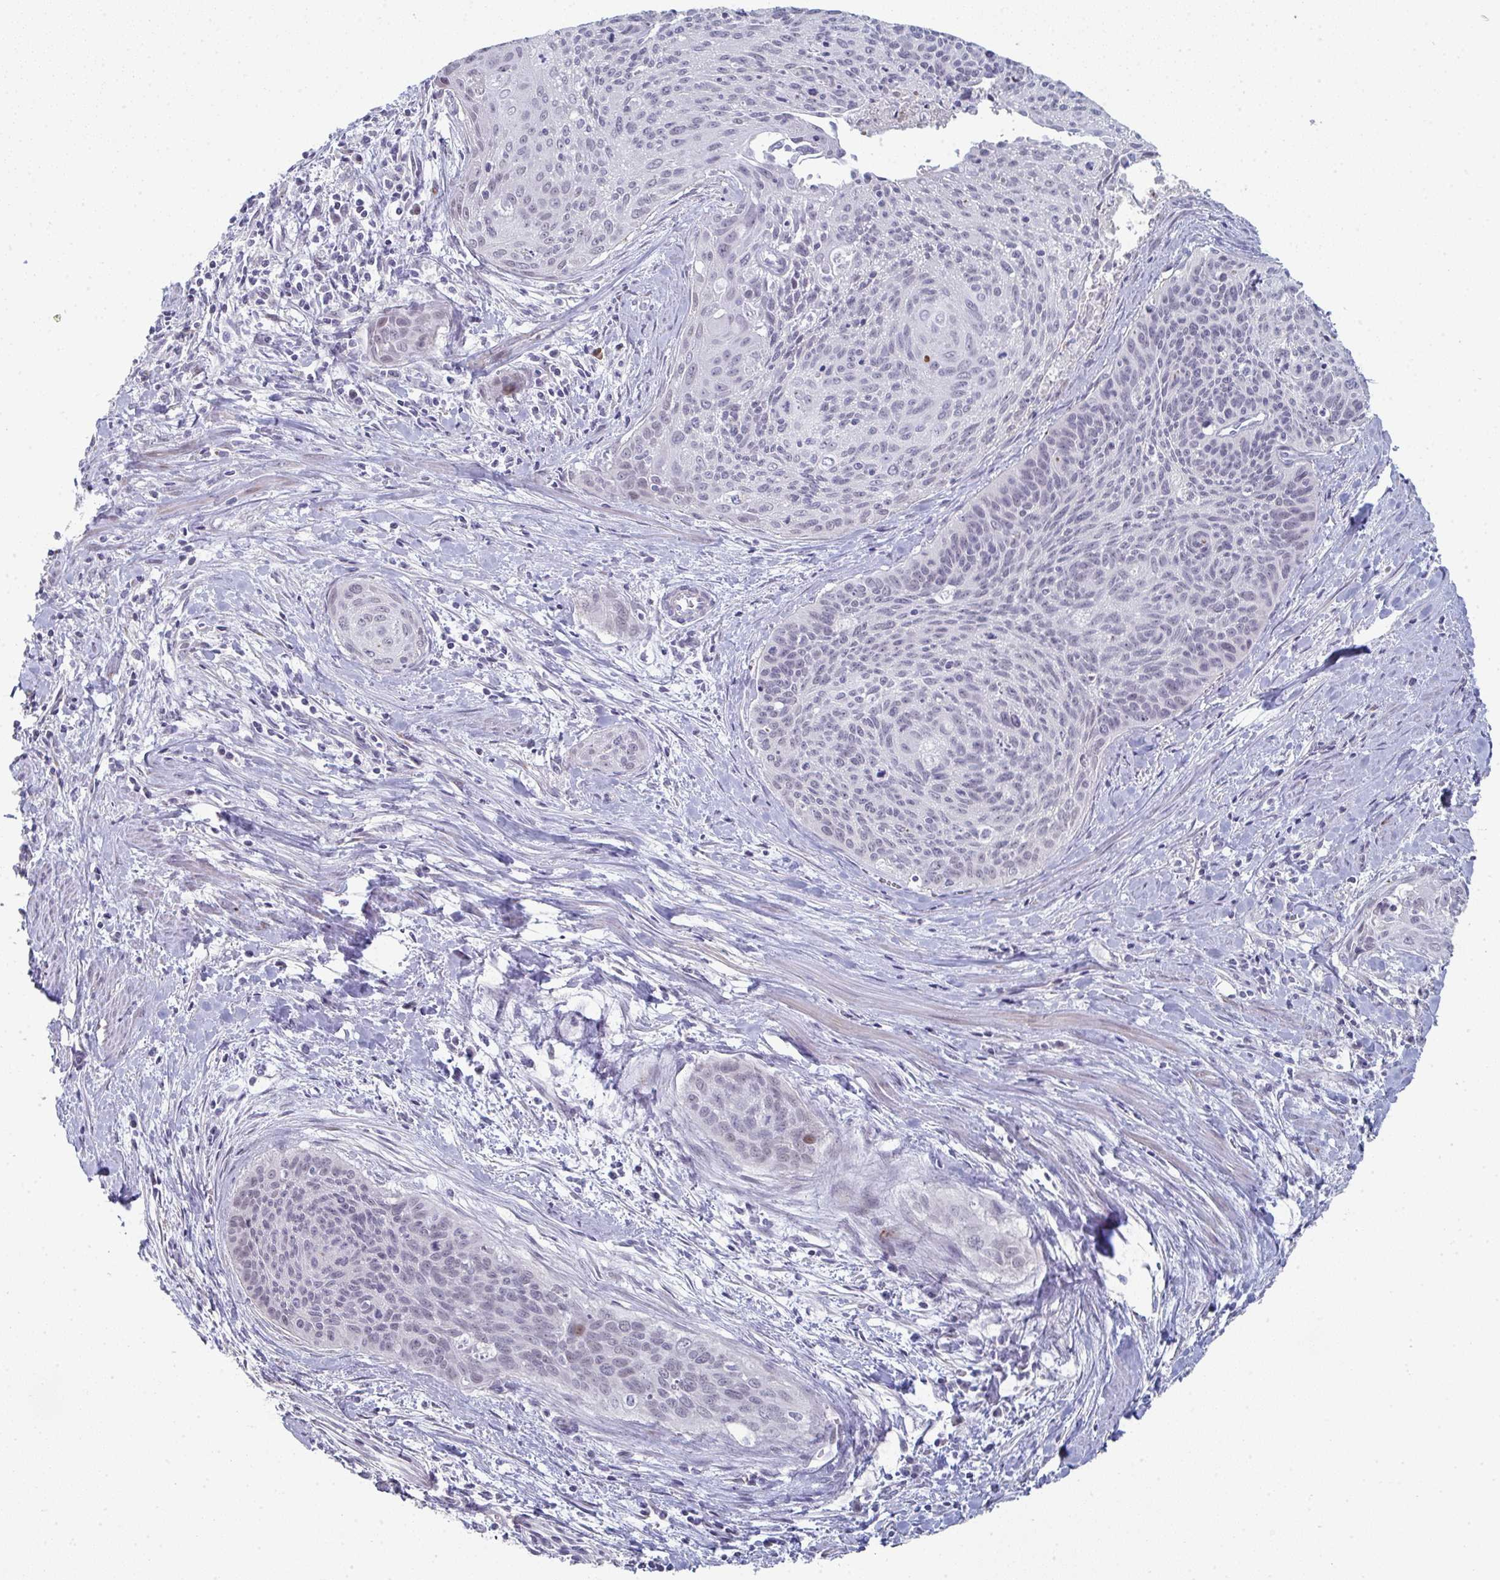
{"staining": {"intensity": "negative", "quantity": "none", "location": "none"}, "tissue": "cervical cancer", "cell_type": "Tumor cells", "image_type": "cancer", "snomed": [{"axis": "morphology", "description": "Squamous cell carcinoma, NOS"}, {"axis": "topography", "description": "Cervix"}], "caption": "An IHC image of cervical cancer (squamous cell carcinoma) is shown. There is no staining in tumor cells of cervical cancer (squamous cell carcinoma).", "gene": "A1CF", "patient": {"sex": "female", "age": 55}}